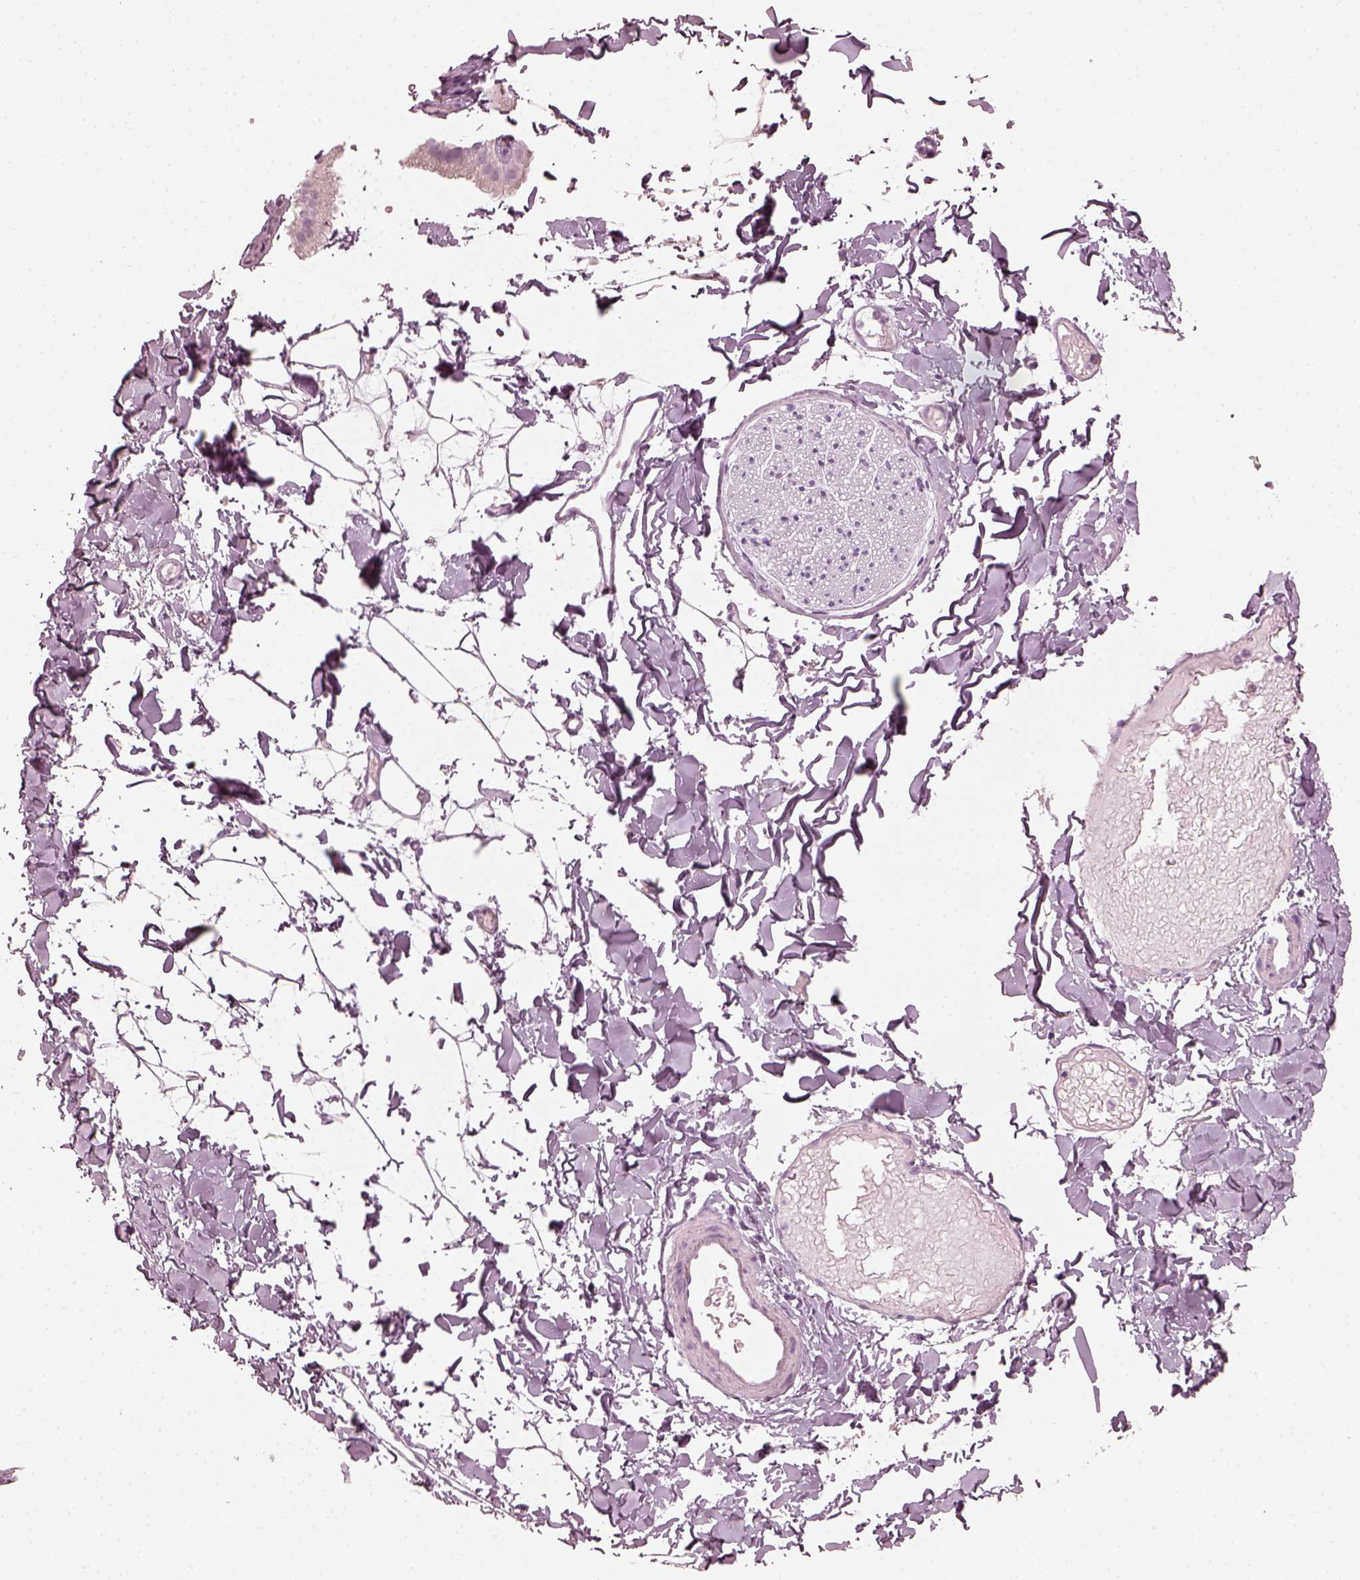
{"staining": {"intensity": "negative", "quantity": "none", "location": "none"}, "tissue": "adipose tissue", "cell_type": "Adipocytes", "image_type": "normal", "snomed": [{"axis": "morphology", "description": "Normal tissue, NOS"}, {"axis": "topography", "description": "Gallbladder"}, {"axis": "topography", "description": "Peripheral nerve tissue"}], "caption": "Immunohistochemical staining of benign adipose tissue exhibits no significant expression in adipocytes.", "gene": "SAXO2", "patient": {"sex": "female", "age": 45}}